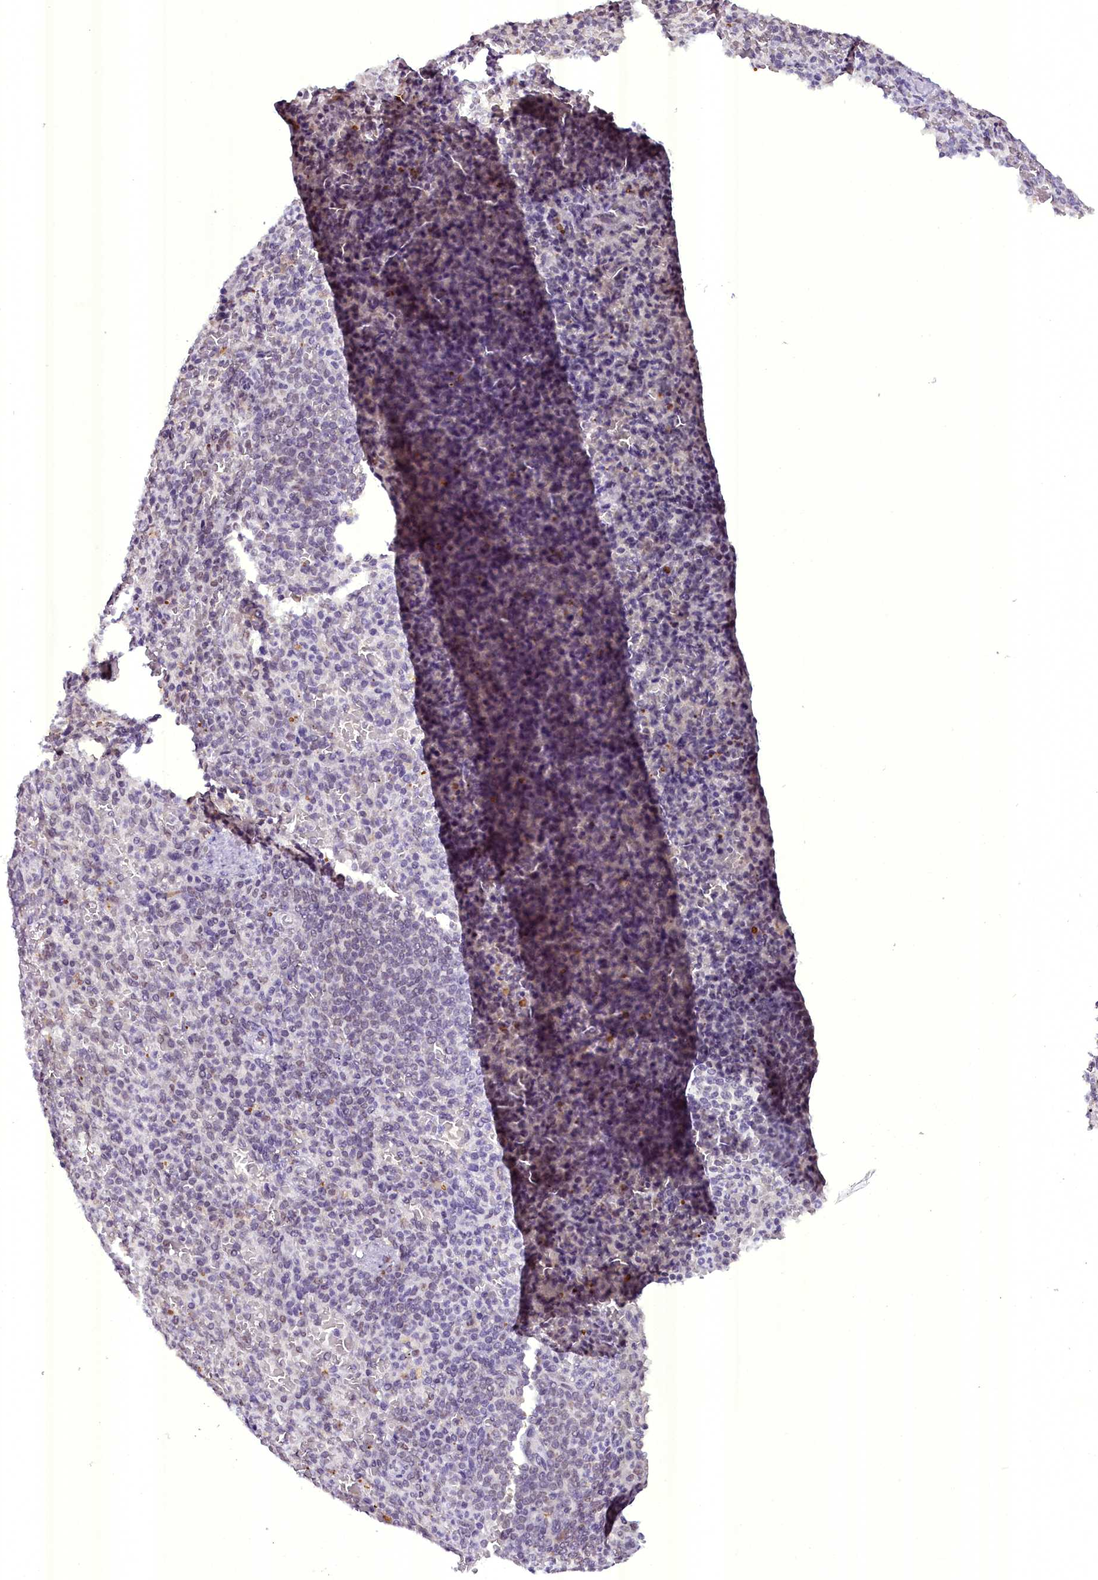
{"staining": {"intensity": "weak", "quantity": "25%-75%", "location": "nuclear"}, "tissue": "spleen", "cell_type": "Cells in red pulp", "image_type": "normal", "snomed": [{"axis": "morphology", "description": "Normal tissue, NOS"}, {"axis": "topography", "description": "Spleen"}], "caption": "High-power microscopy captured an IHC image of benign spleen, revealing weak nuclear positivity in approximately 25%-75% of cells in red pulp.", "gene": "NCBP1", "patient": {"sex": "female", "age": 74}}